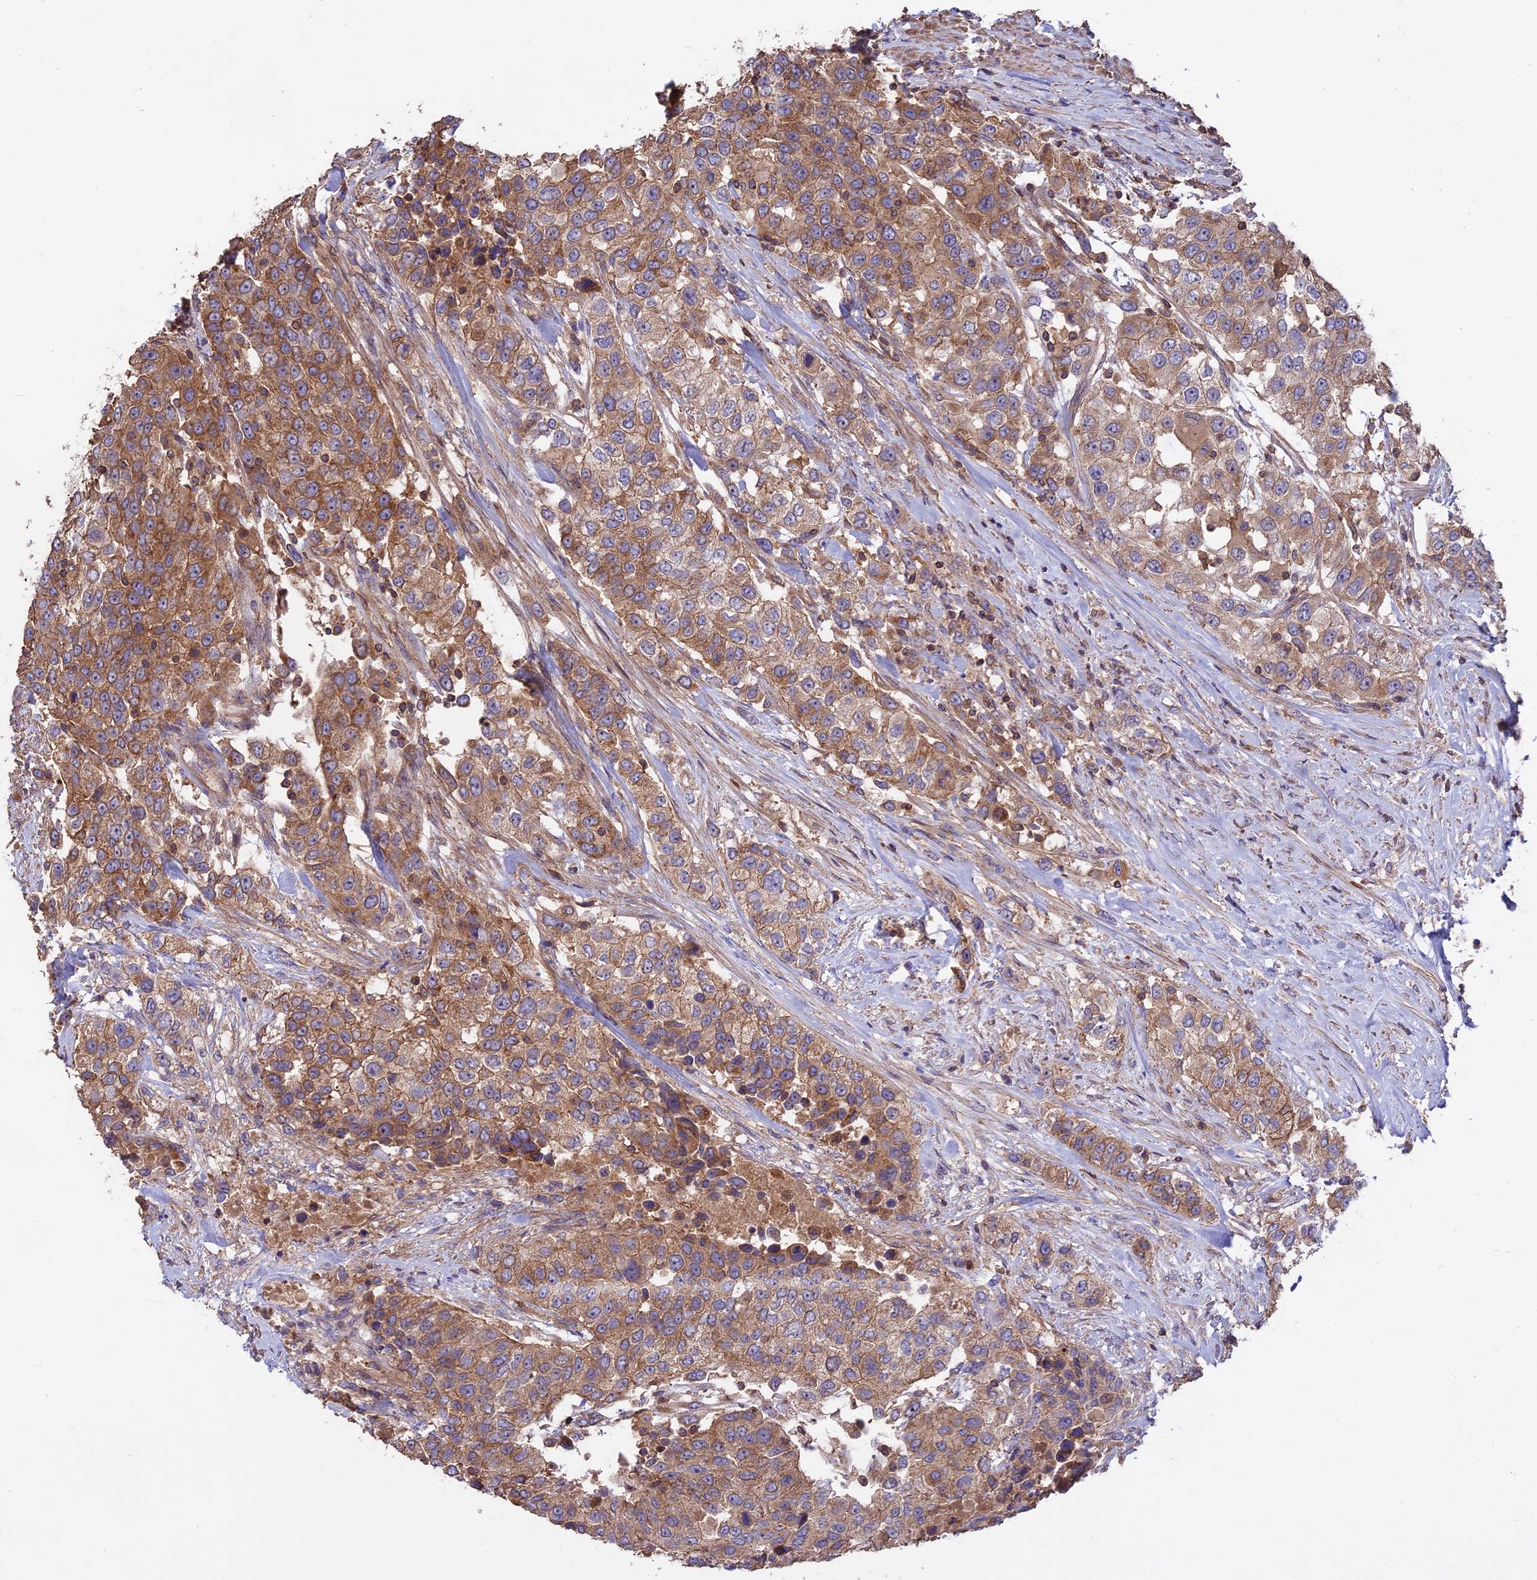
{"staining": {"intensity": "moderate", "quantity": ">75%", "location": "cytoplasmic/membranous"}, "tissue": "urothelial cancer", "cell_type": "Tumor cells", "image_type": "cancer", "snomed": [{"axis": "morphology", "description": "Urothelial carcinoma, High grade"}, {"axis": "topography", "description": "Urinary bladder"}], "caption": "The histopathology image shows immunohistochemical staining of urothelial carcinoma (high-grade). There is moderate cytoplasmic/membranous positivity is appreciated in approximately >75% of tumor cells. (IHC, brightfield microscopy, high magnification).", "gene": "NUDT8", "patient": {"sex": "female", "age": 80}}